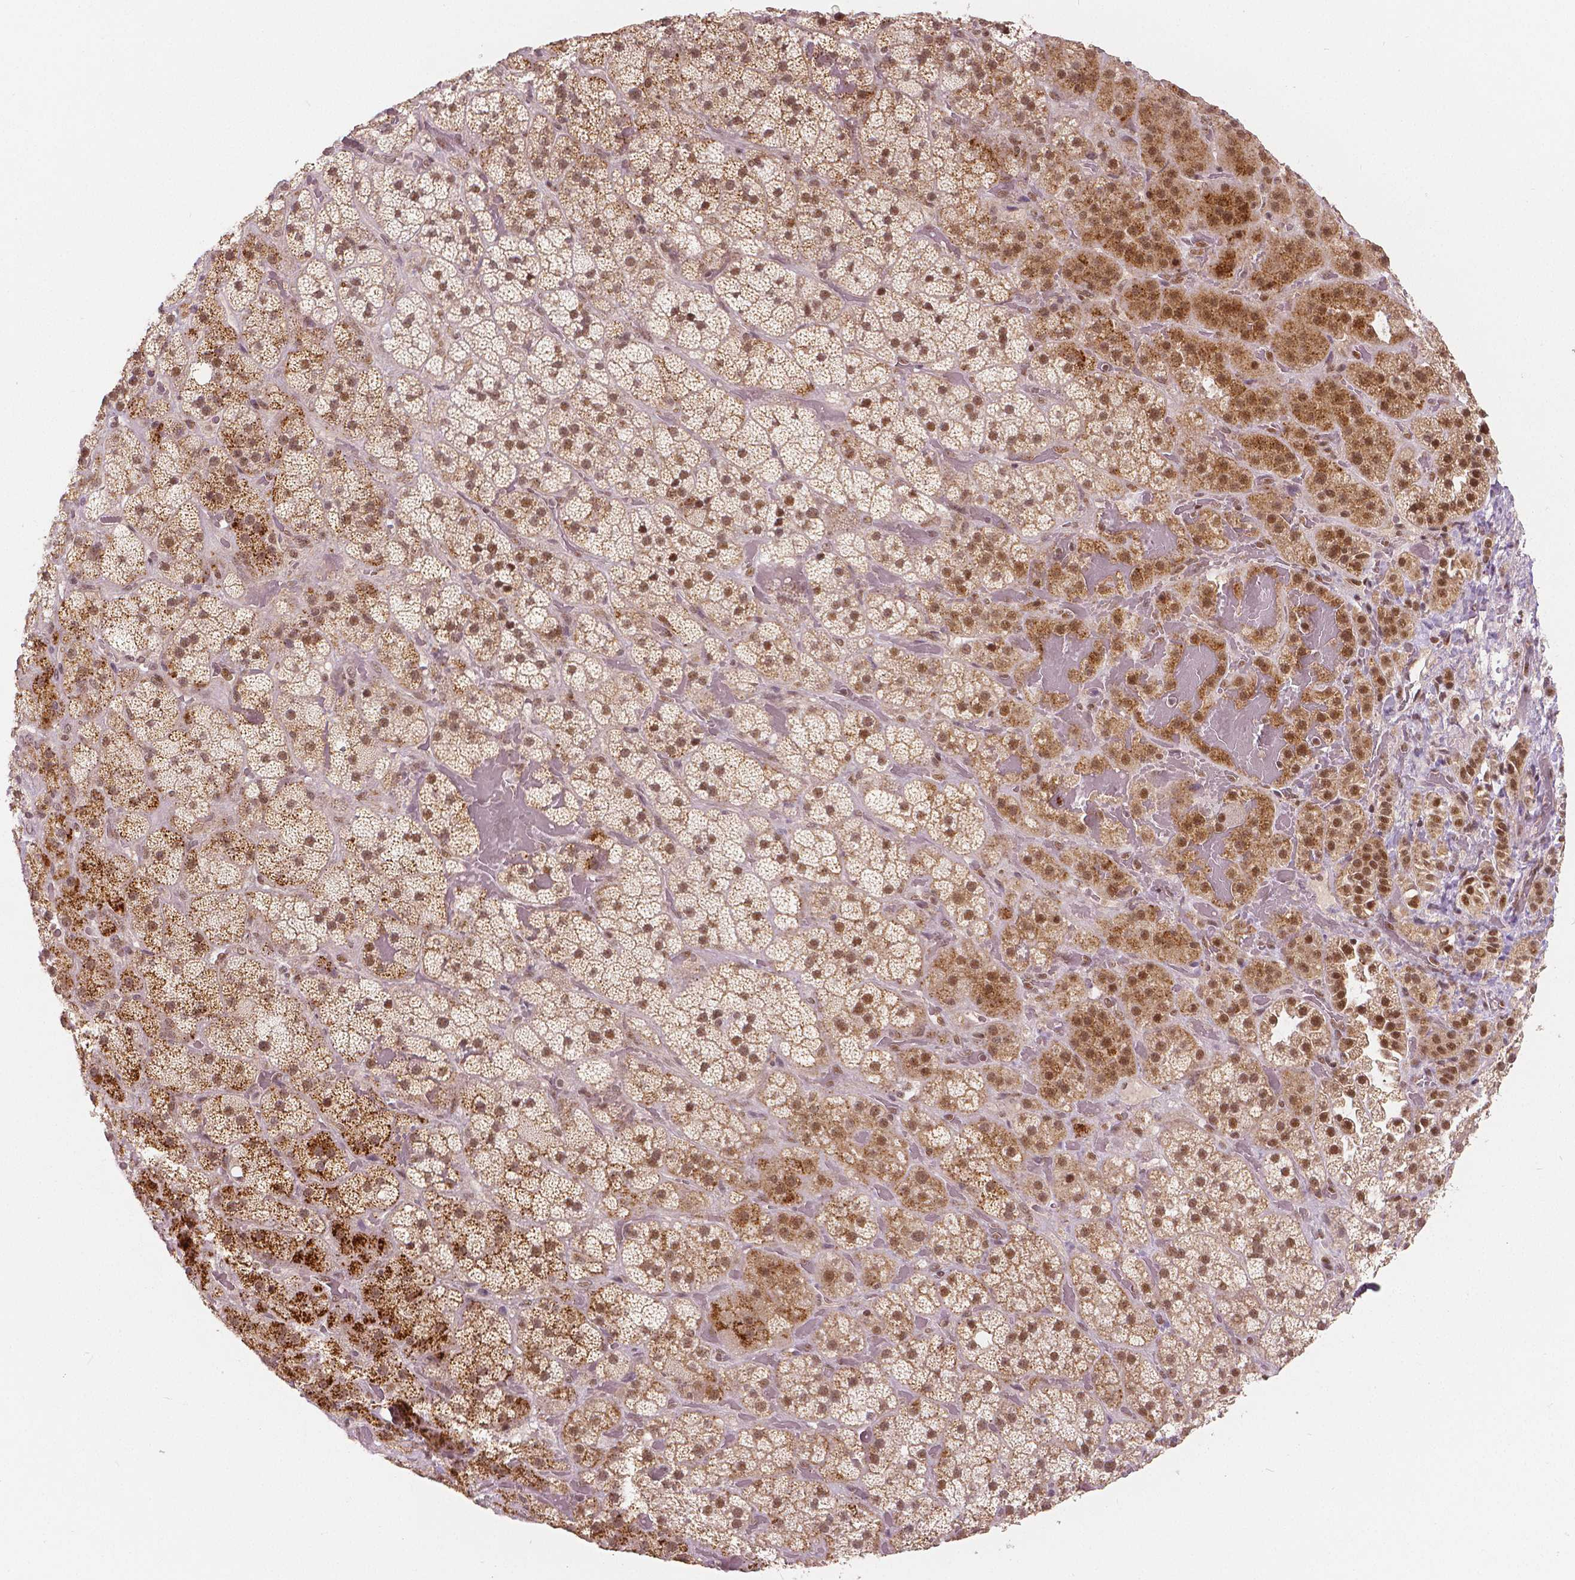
{"staining": {"intensity": "strong", "quantity": "25%-75%", "location": "cytoplasmic/membranous,nuclear"}, "tissue": "adrenal gland", "cell_type": "Glandular cells", "image_type": "normal", "snomed": [{"axis": "morphology", "description": "Normal tissue, NOS"}, {"axis": "topography", "description": "Adrenal gland"}], "caption": "Immunohistochemical staining of normal human adrenal gland reveals strong cytoplasmic/membranous,nuclear protein expression in approximately 25%-75% of glandular cells.", "gene": "NSD2", "patient": {"sex": "male", "age": 57}}